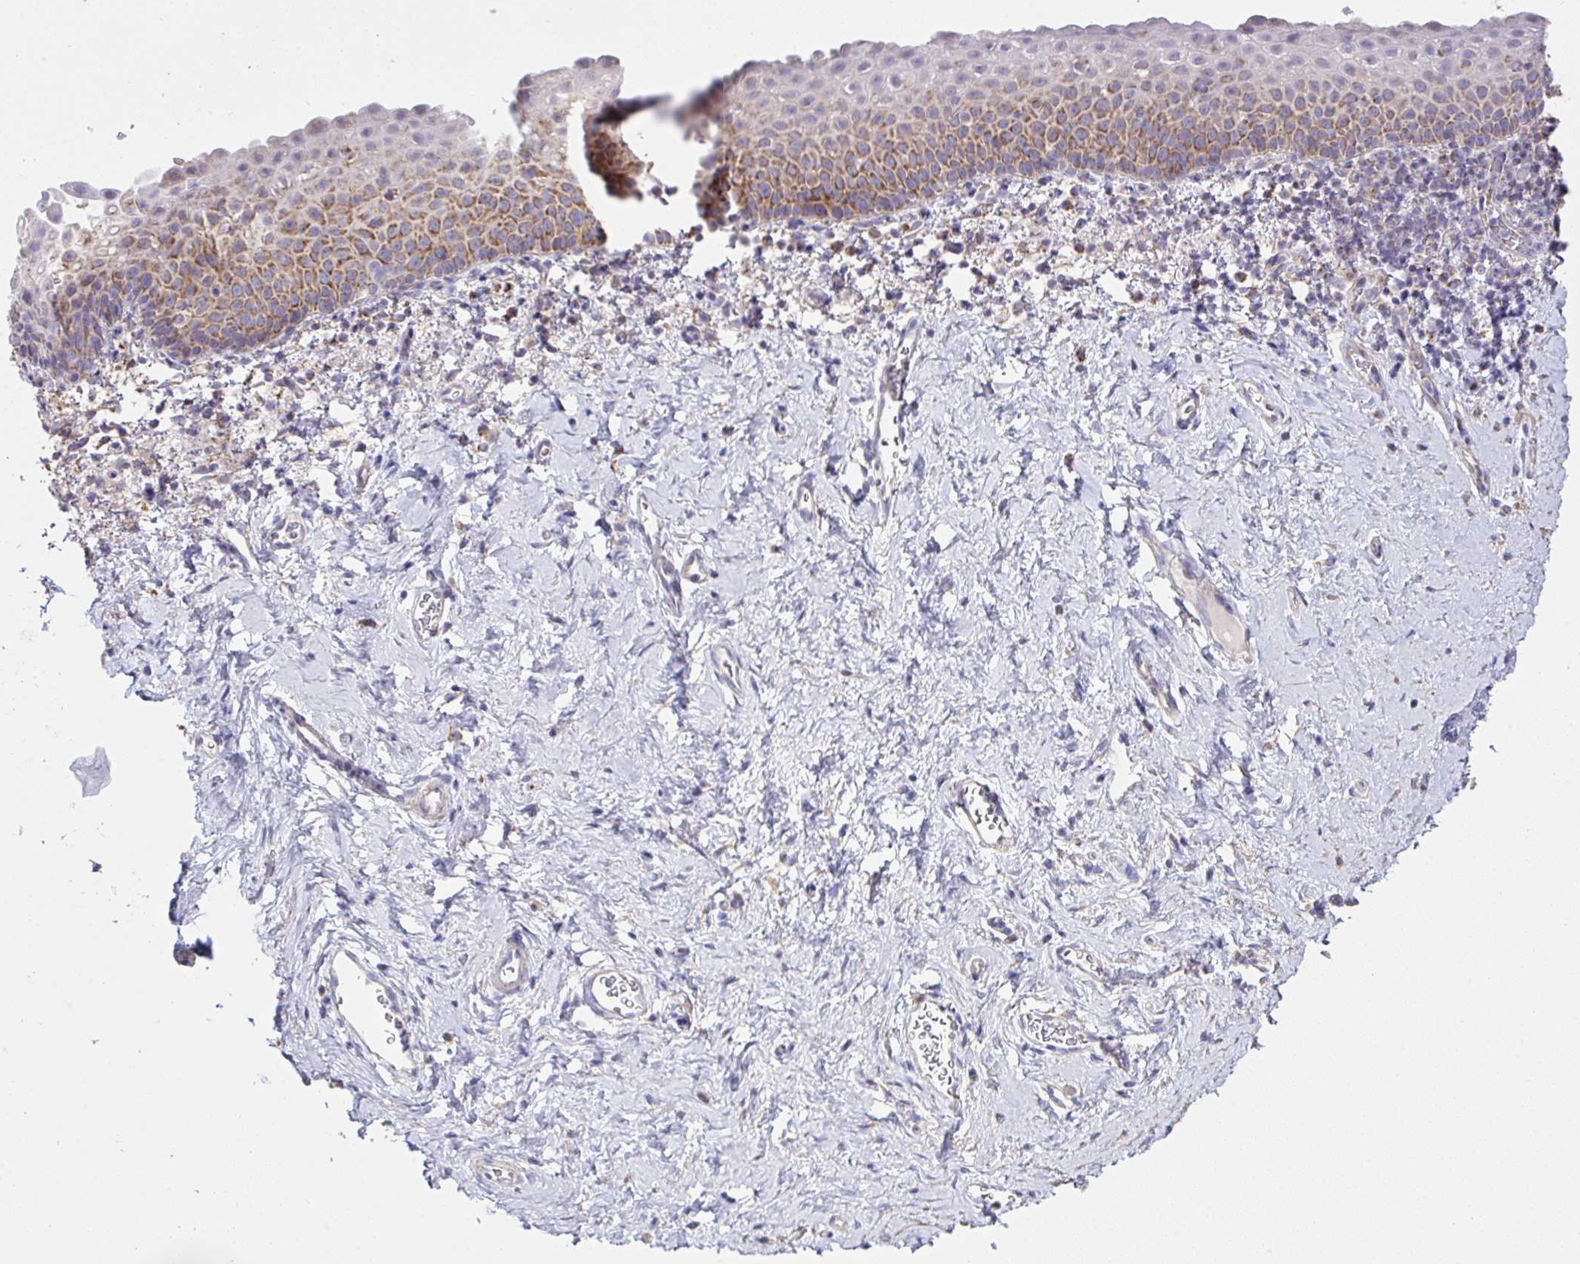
{"staining": {"intensity": "moderate", "quantity": "25%-75%", "location": "cytoplasmic/membranous"}, "tissue": "vagina", "cell_type": "Squamous epithelial cells", "image_type": "normal", "snomed": [{"axis": "morphology", "description": "Normal tissue, NOS"}, {"axis": "topography", "description": "Vagina"}], "caption": "Brown immunohistochemical staining in unremarkable vagina displays moderate cytoplasmic/membranous expression in about 25%-75% of squamous epithelial cells. Immunohistochemistry stains the protein of interest in brown and the nuclei are stained blue.", "gene": "DOK7", "patient": {"sex": "female", "age": 61}}